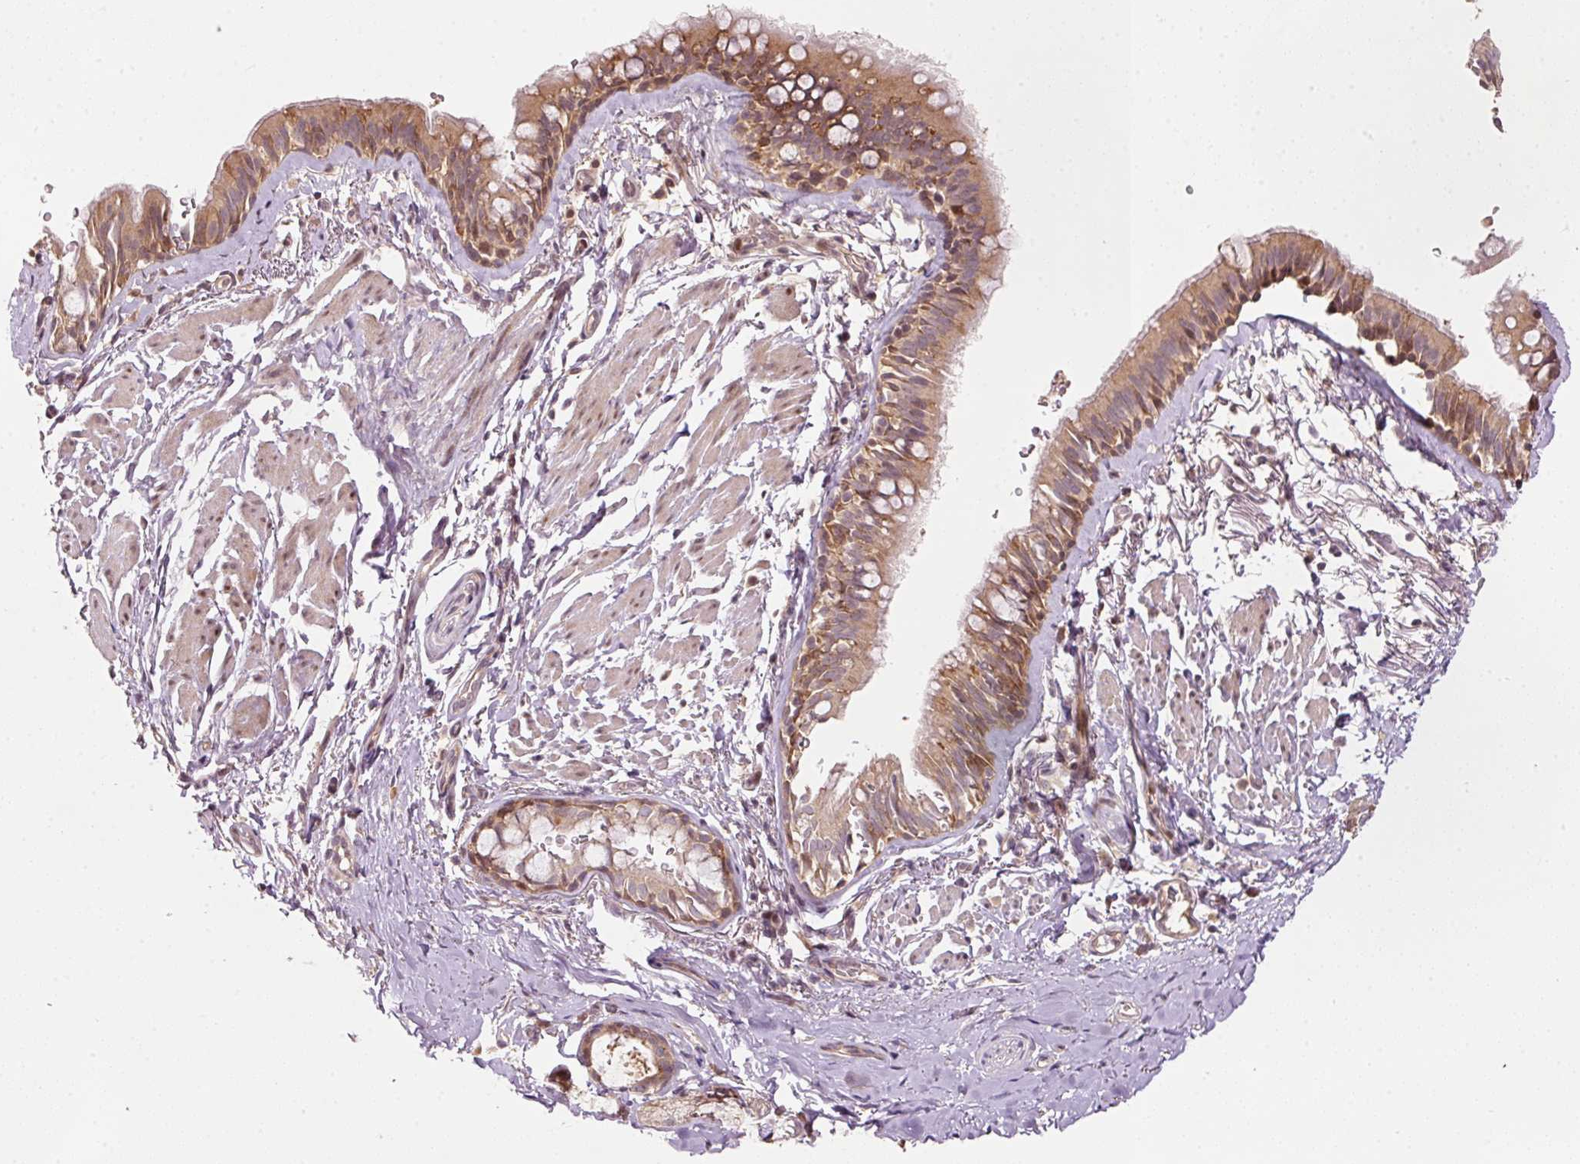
{"staining": {"intensity": "moderate", "quantity": ">75%", "location": "cytoplasmic/membranous,nuclear"}, "tissue": "bronchus", "cell_type": "Respiratory epithelial cells", "image_type": "normal", "snomed": [{"axis": "morphology", "description": "Normal tissue, NOS"}, {"axis": "topography", "description": "Bronchus"}], "caption": "Immunohistochemistry image of normal bronchus: bronchus stained using IHC demonstrates medium levels of moderate protein expression localized specifically in the cytoplasmic/membranous,nuclear of respiratory epithelial cells, appearing as a cytoplasmic/membranous,nuclear brown color.", "gene": "PCDHB1", "patient": {"sex": "male", "age": 67}}